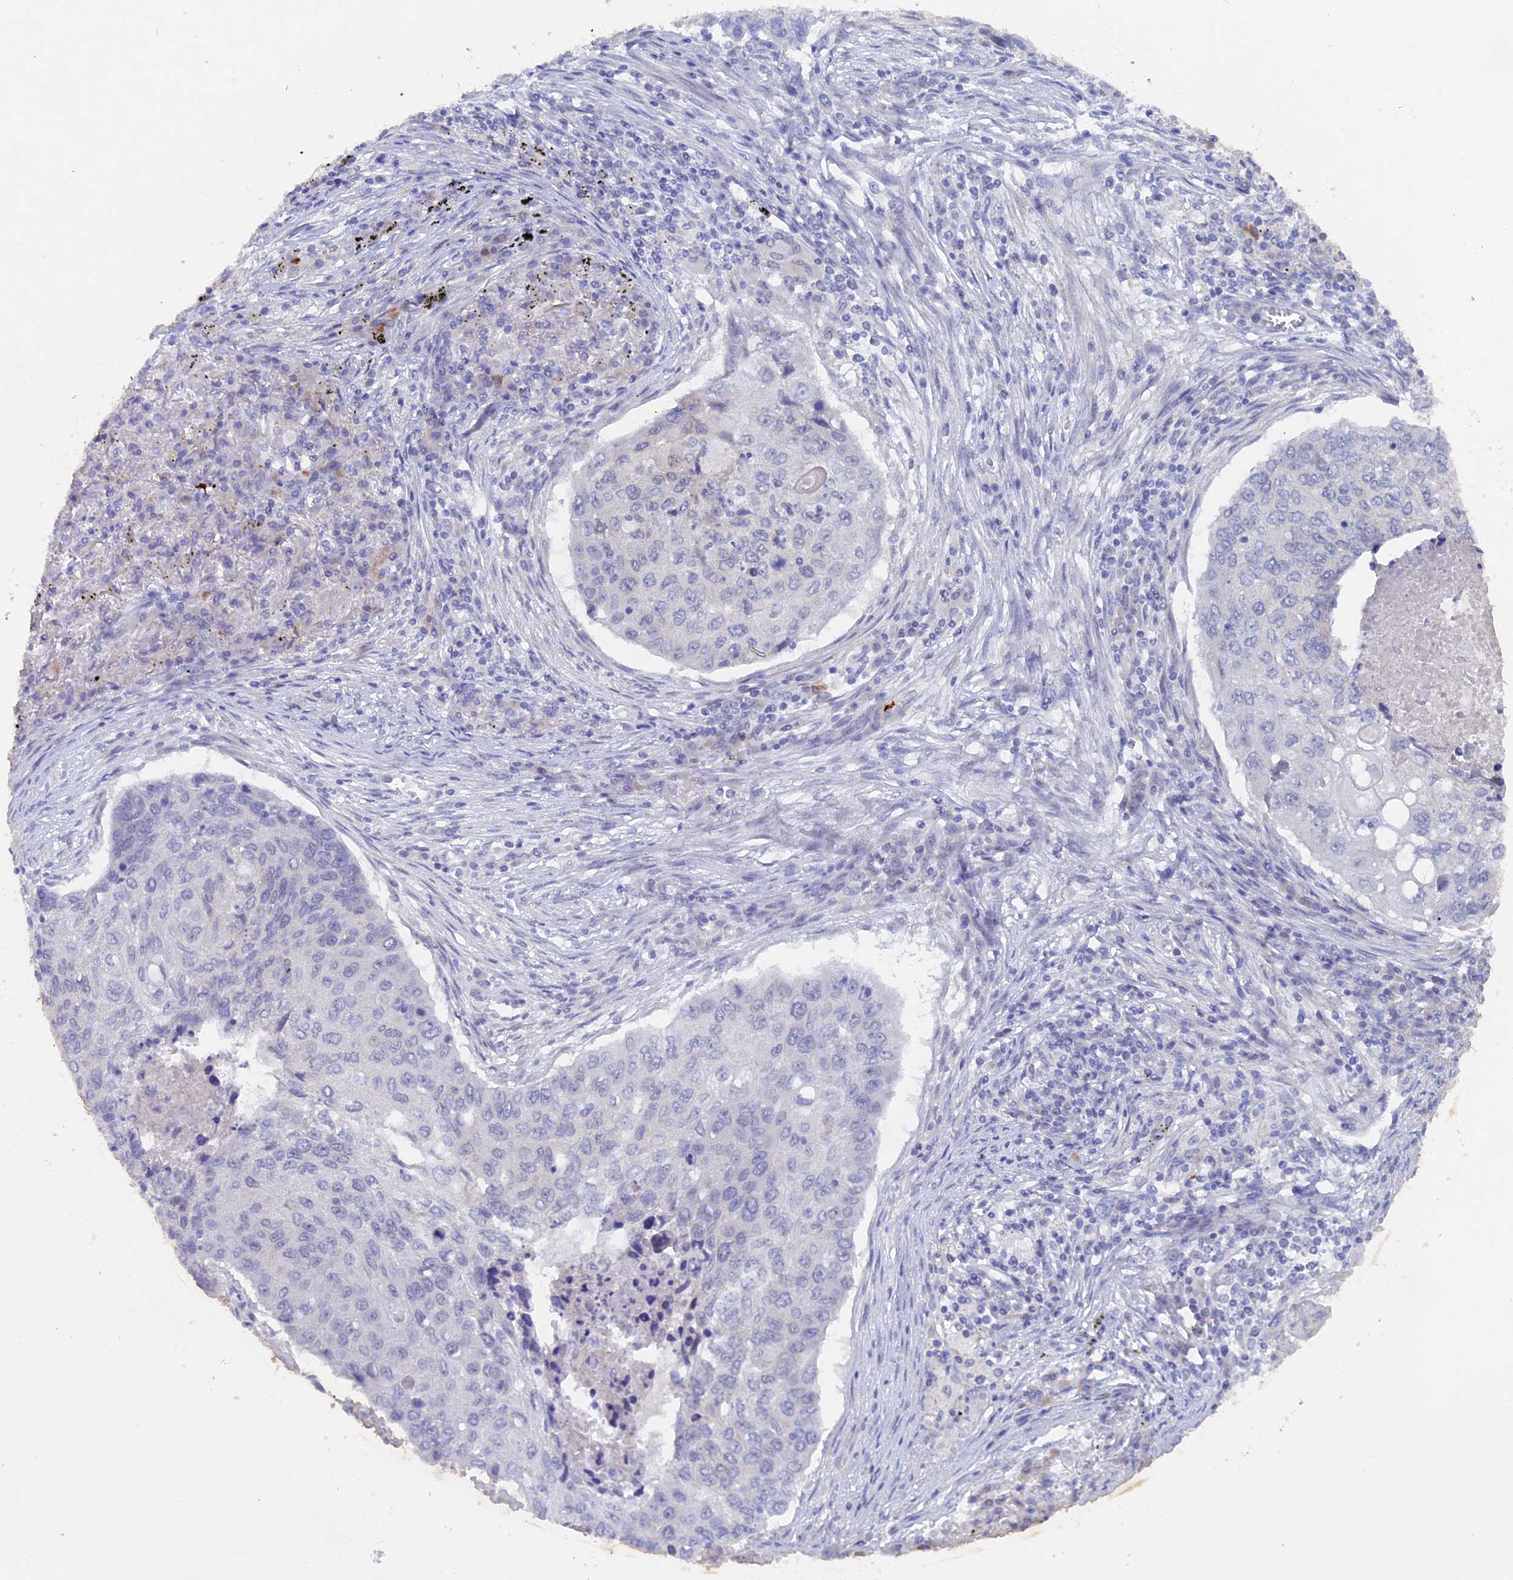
{"staining": {"intensity": "negative", "quantity": "none", "location": "none"}, "tissue": "lung cancer", "cell_type": "Tumor cells", "image_type": "cancer", "snomed": [{"axis": "morphology", "description": "Squamous cell carcinoma, NOS"}, {"axis": "topography", "description": "Lung"}], "caption": "Immunohistochemical staining of human lung cancer shows no significant staining in tumor cells. The staining was performed using DAB (3,3'-diaminobenzidine) to visualize the protein expression in brown, while the nuclei were stained in blue with hematoxylin (Magnification: 20x).", "gene": "DACT3", "patient": {"sex": "female", "age": 63}}